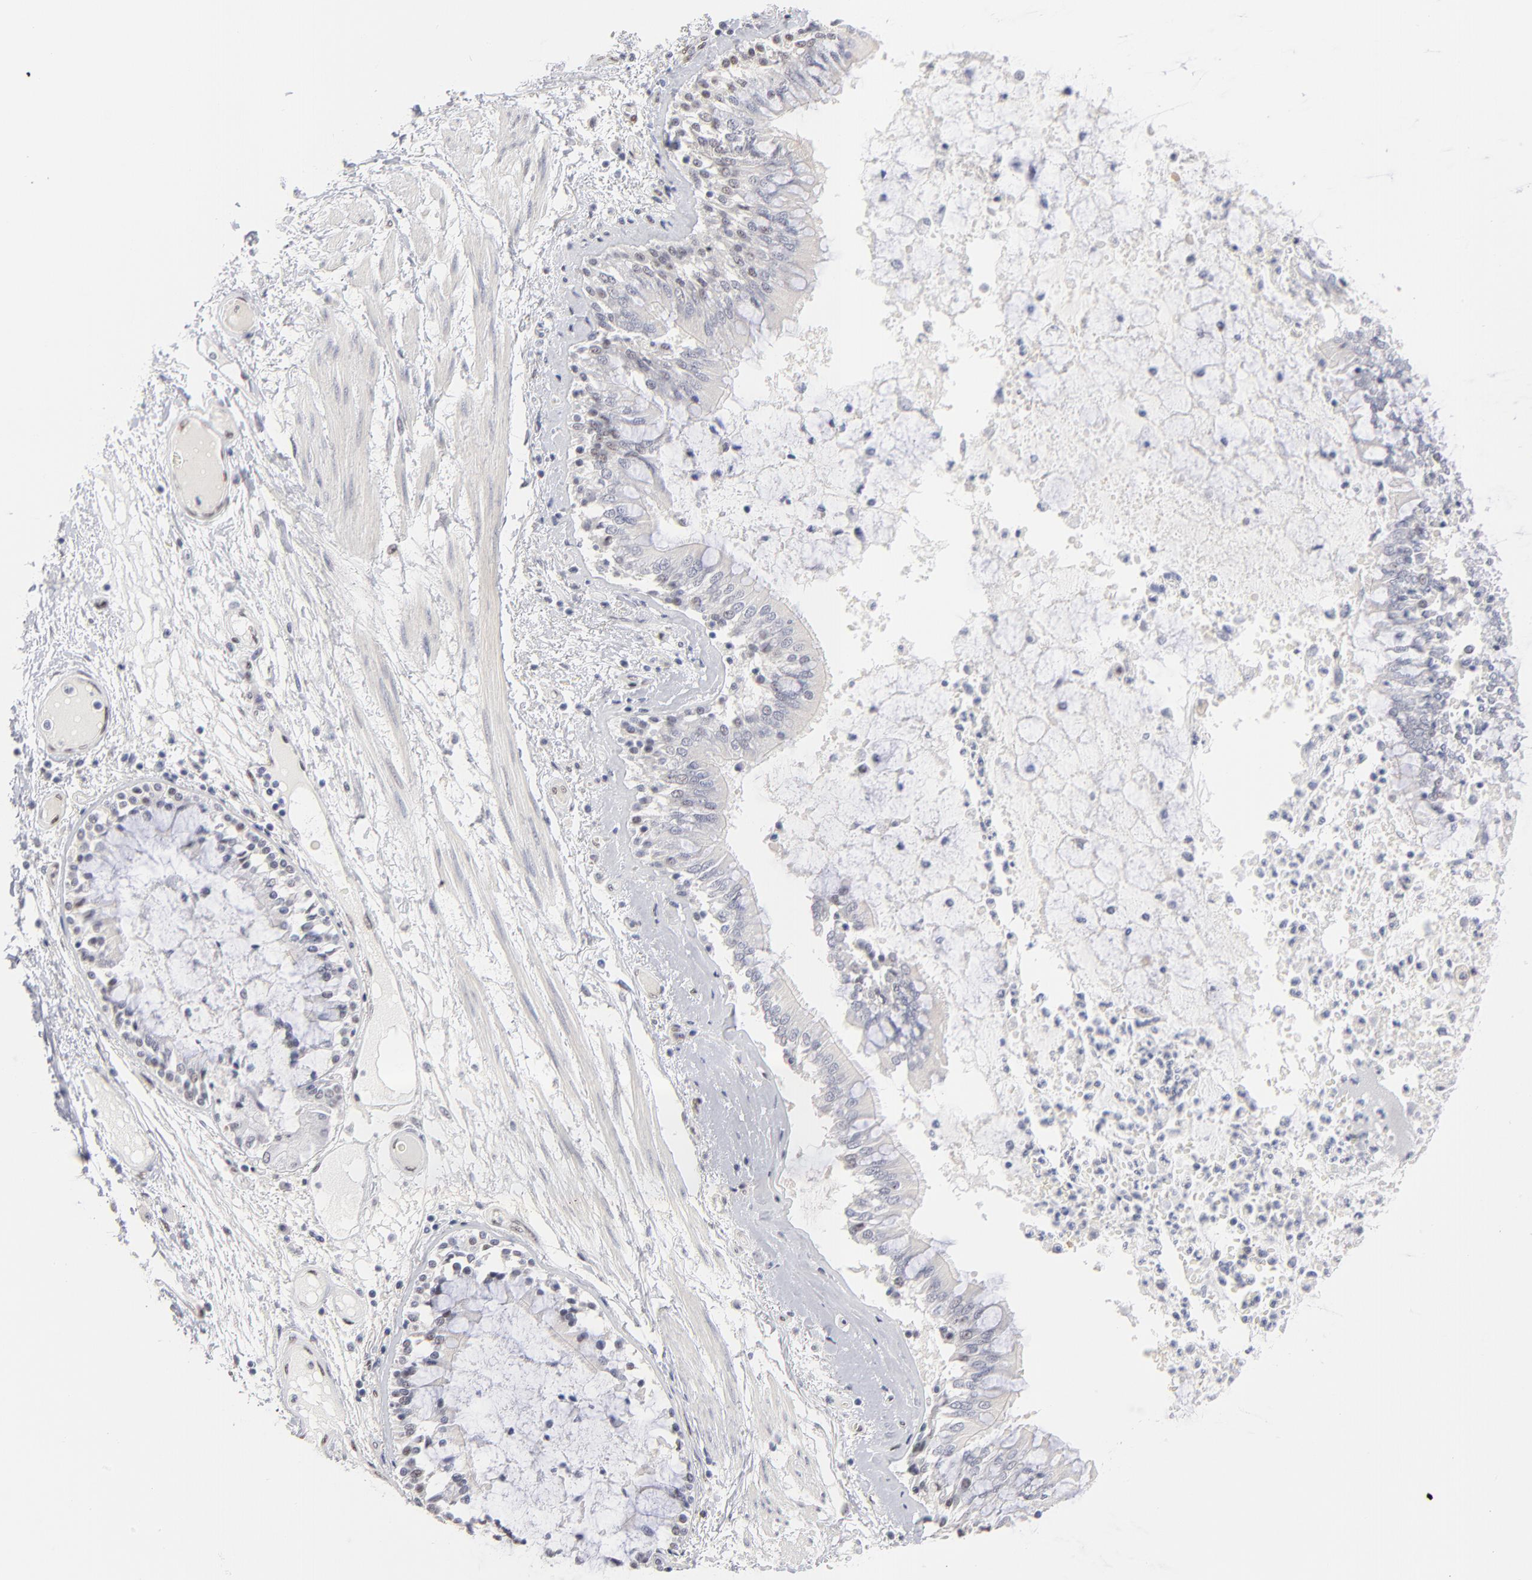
{"staining": {"intensity": "moderate", "quantity": ">75%", "location": "cytoplasmic/membranous,nuclear"}, "tissue": "bronchus", "cell_type": "Respiratory epithelial cells", "image_type": "normal", "snomed": [{"axis": "morphology", "description": "Normal tissue, NOS"}, {"axis": "topography", "description": "Cartilage tissue"}, {"axis": "topography", "description": "Bronchus"}, {"axis": "topography", "description": "Lung"}], "caption": "A brown stain shows moderate cytoplasmic/membranous,nuclear staining of a protein in respiratory epithelial cells of normal bronchus.", "gene": "STAT3", "patient": {"sex": "female", "age": 49}}